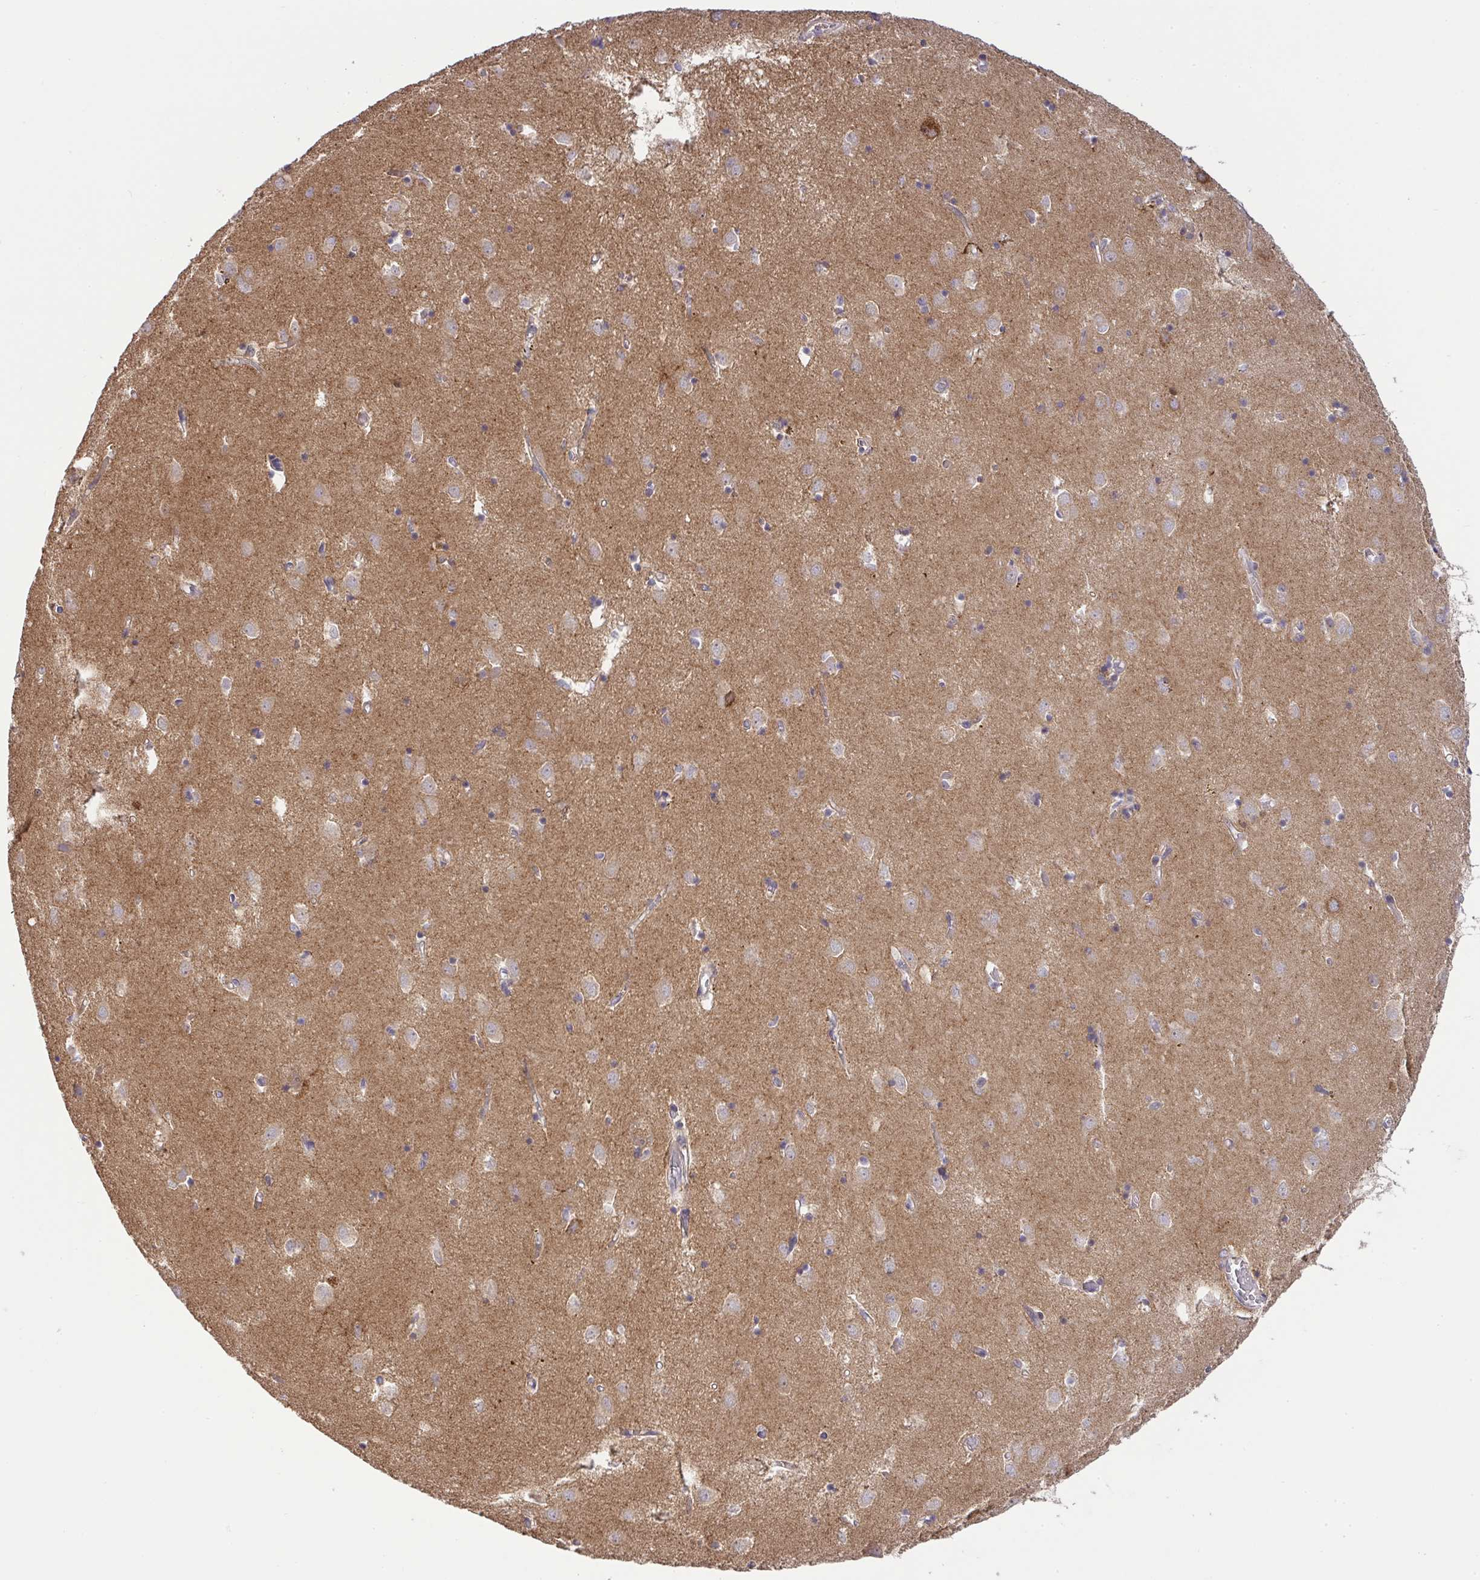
{"staining": {"intensity": "negative", "quantity": "none", "location": "none"}, "tissue": "caudate", "cell_type": "Glial cells", "image_type": "normal", "snomed": [{"axis": "morphology", "description": "Normal tissue, NOS"}, {"axis": "topography", "description": "Lateral ventricle wall"}], "caption": "This is an immunohistochemistry image of unremarkable caudate. There is no staining in glial cells.", "gene": "SLC9A6", "patient": {"sex": "male", "age": 70}}